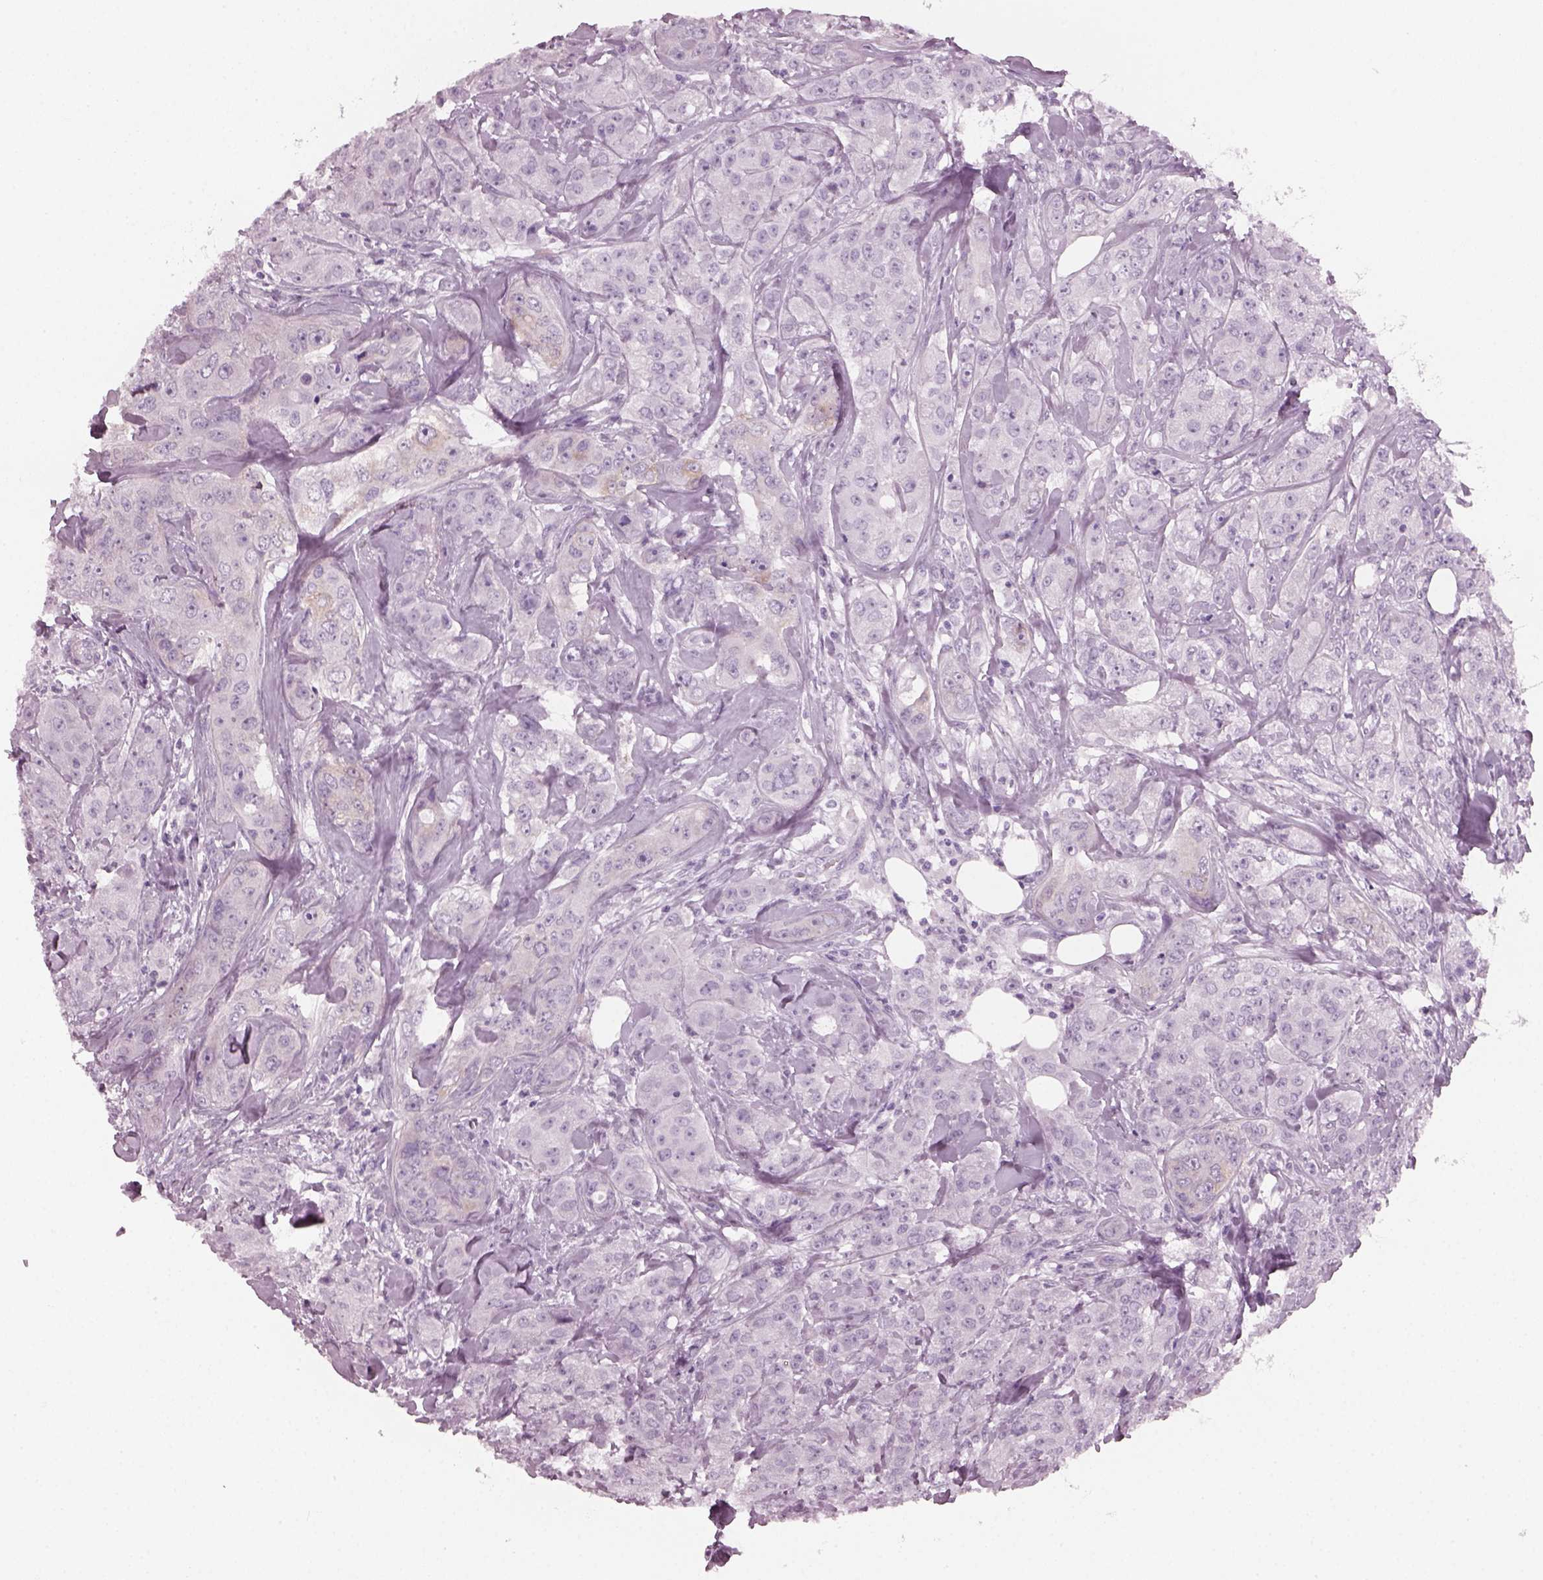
{"staining": {"intensity": "negative", "quantity": "none", "location": "none"}, "tissue": "breast cancer", "cell_type": "Tumor cells", "image_type": "cancer", "snomed": [{"axis": "morphology", "description": "Duct carcinoma"}, {"axis": "topography", "description": "Breast"}], "caption": "Immunohistochemical staining of breast cancer demonstrates no significant staining in tumor cells.", "gene": "PDC", "patient": {"sex": "female", "age": 43}}